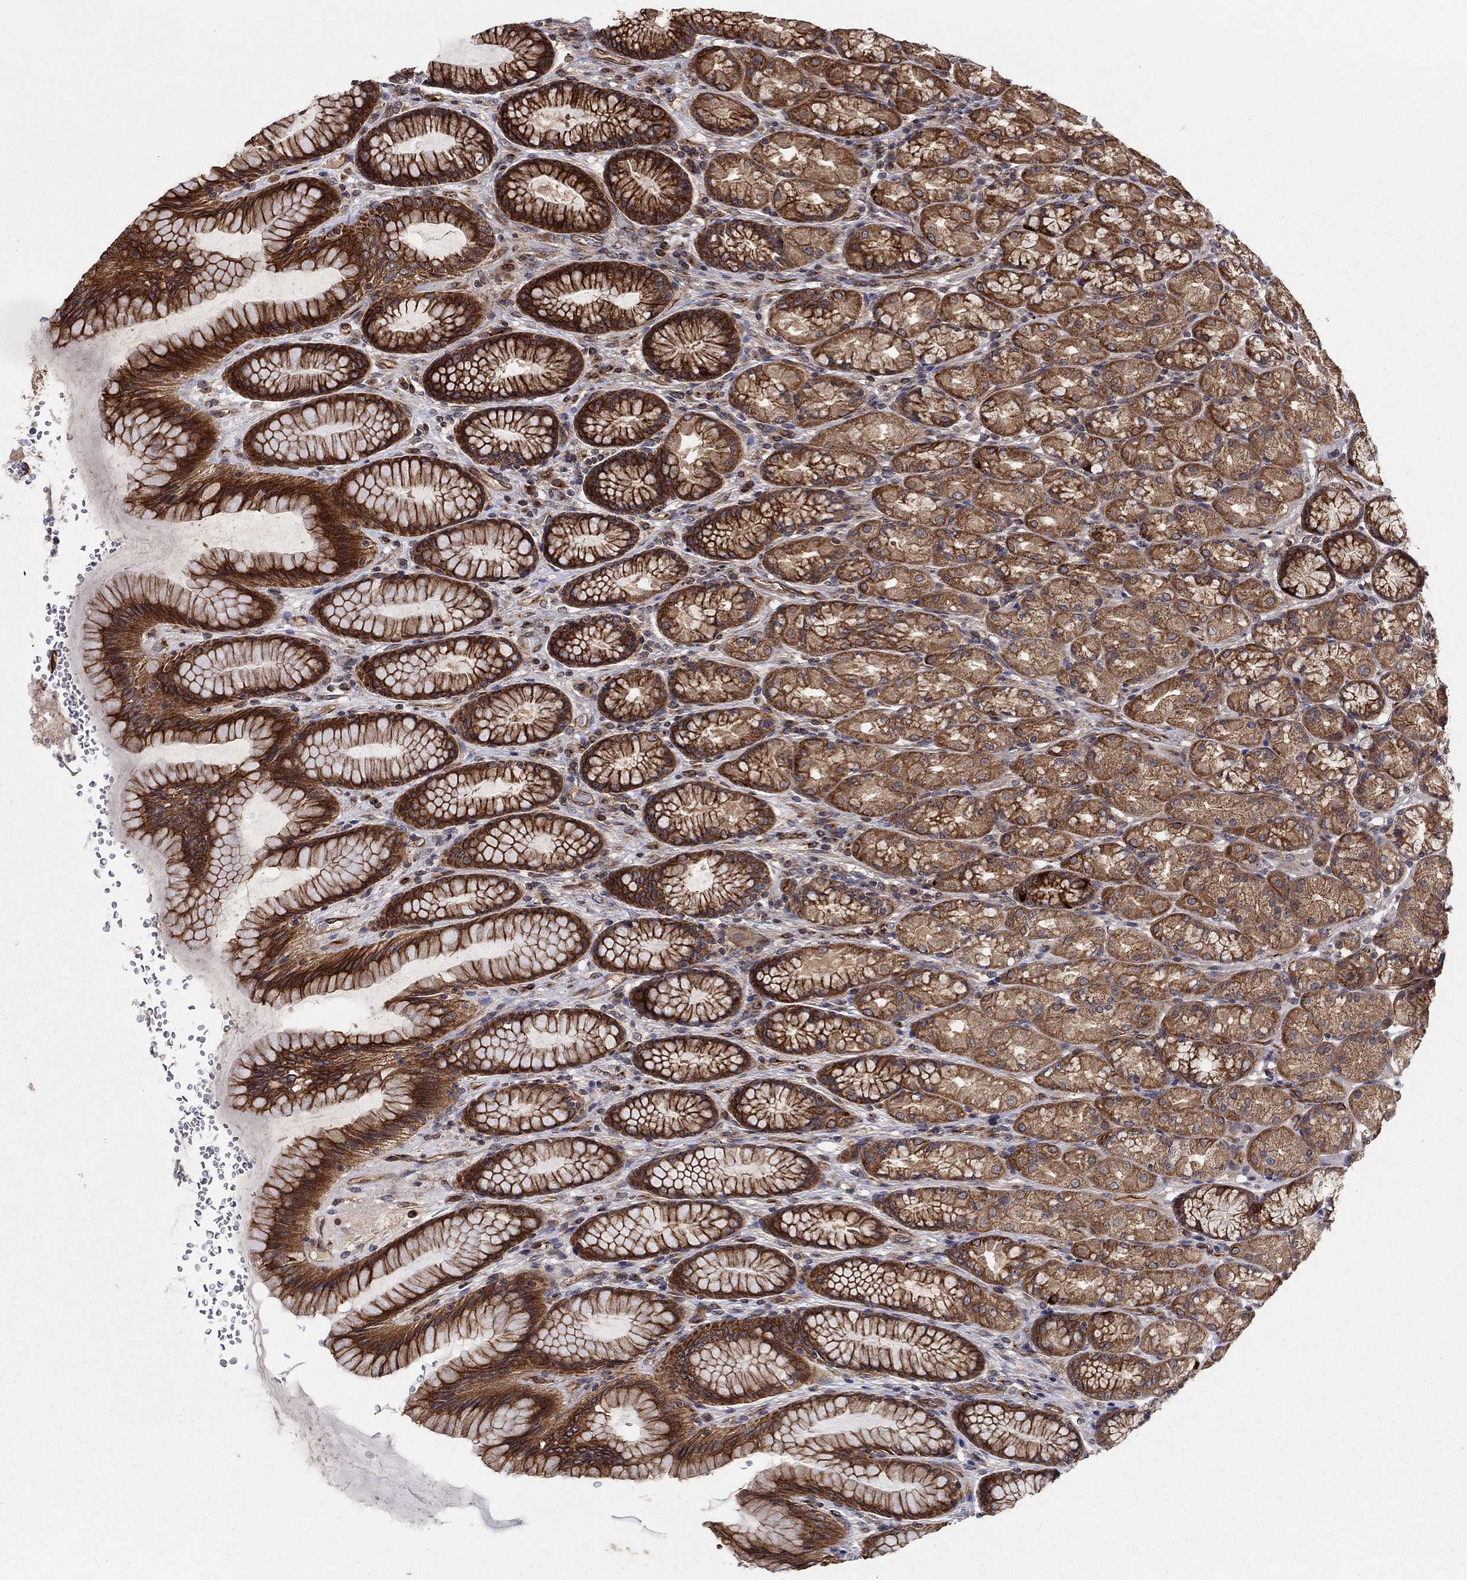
{"staining": {"intensity": "strong", "quantity": "25%-75%", "location": "cytoplasmic/membranous"}, "tissue": "stomach", "cell_type": "Glandular cells", "image_type": "normal", "snomed": [{"axis": "morphology", "description": "Normal tissue, NOS"}, {"axis": "morphology", "description": "Adenocarcinoma, NOS"}, {"axis": "topography", "description": "Stomach"}], "caption": "Protein staining shows strong cytoplasmic/membranous staining in about 25%-75% of glandular cells in normal stomach. (Stains: DAB (3,3'-diaminobenzidine) in brown, nuclei in blue, Microscopy: brightfield microscopy at high magnification).", "gene": "BMERB1", "patient": {"sex": "female", "age": 79}}